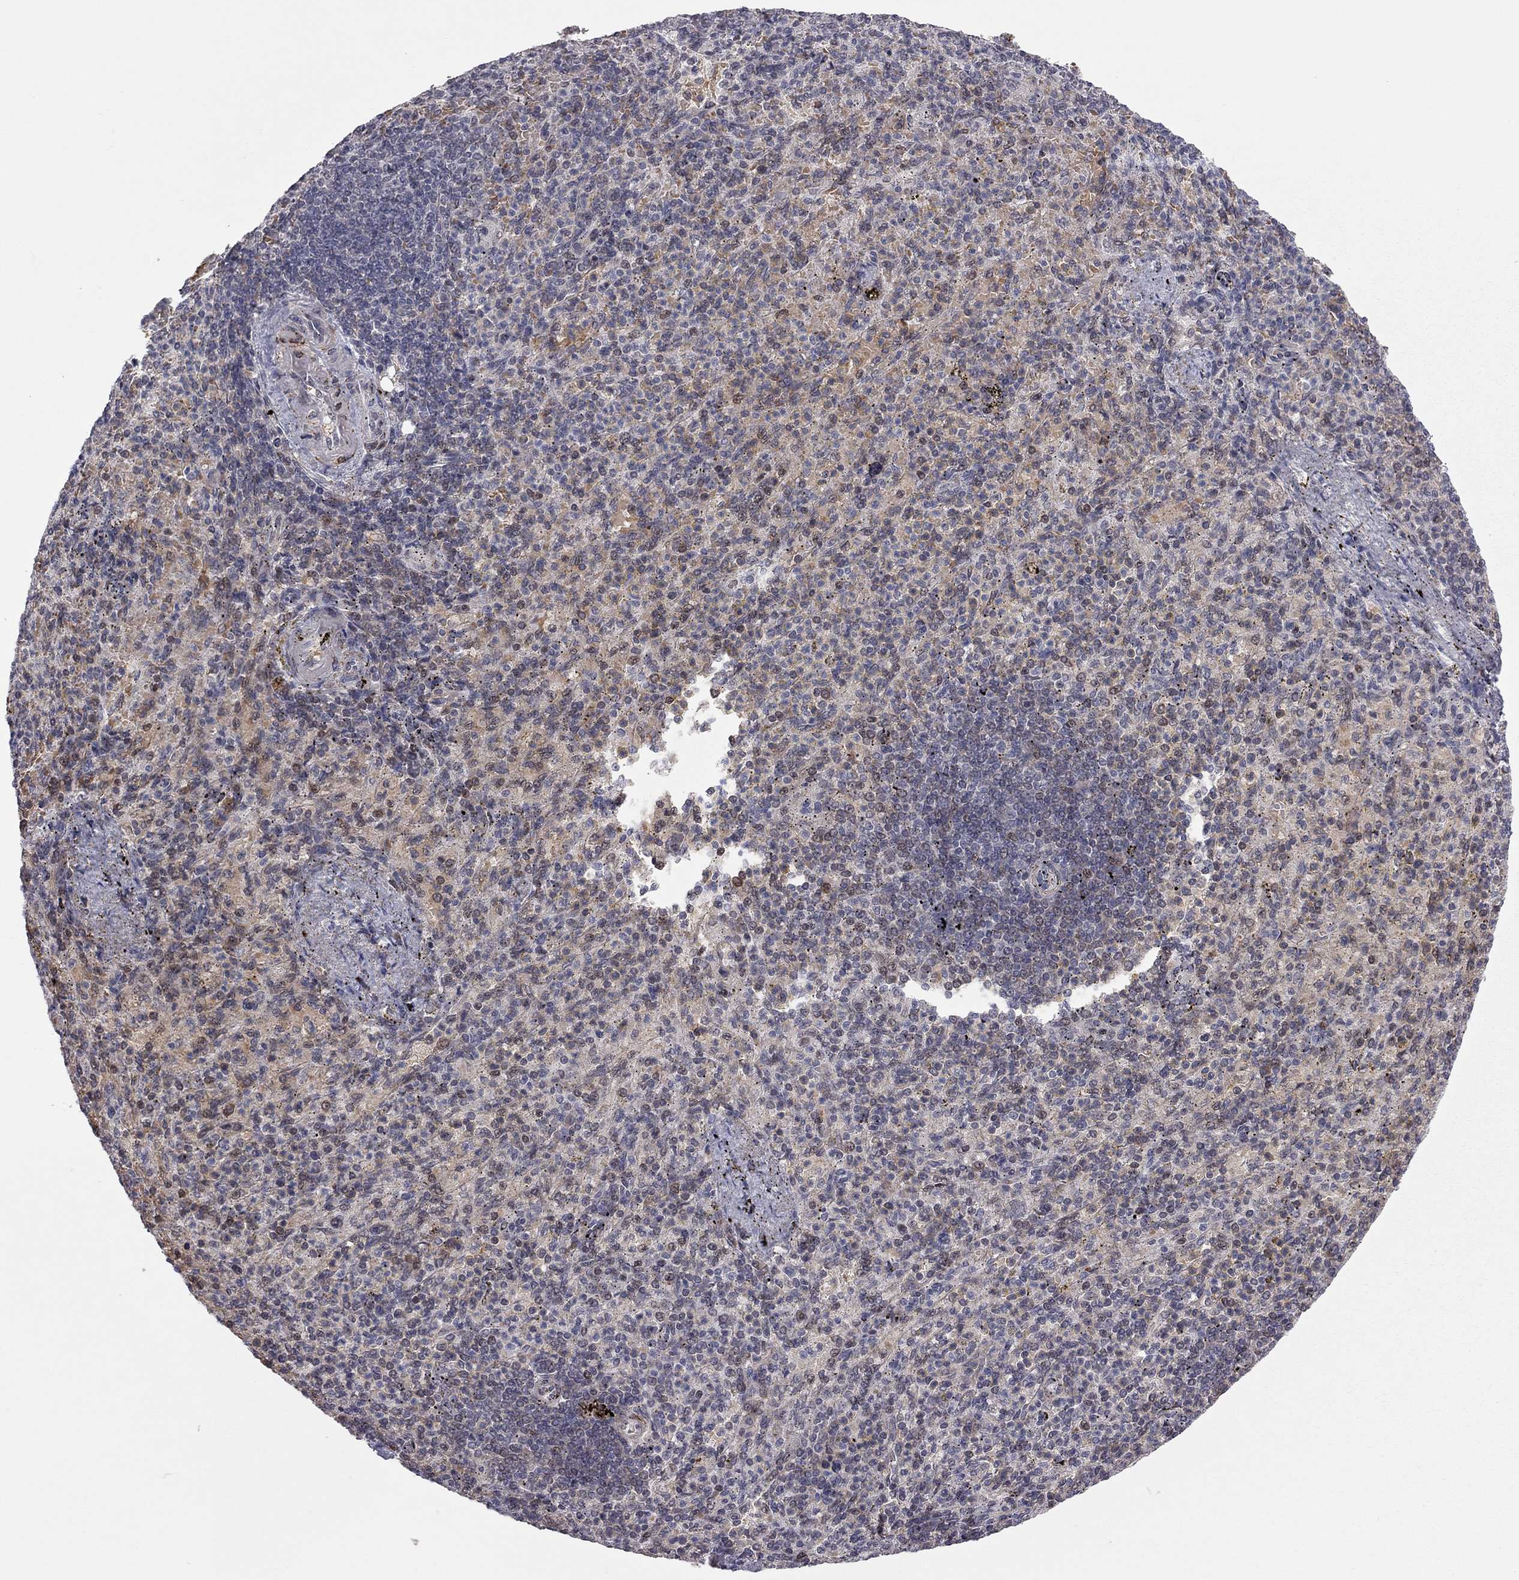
{"staining": {"intensity": "moderate", "quantity": "<25%", "location": "nuclear"}, "tissue": "spleen", "cell_type": "Cells in red pulp", "image_type": "normal", "snomed": [{"axis": "morphology", "description": "Normal tissue, NOS"}, {"axis": "topography", "description": "Spleen"}], "caption": "A brown stain shows moderate nuclear expression of a protein in cells in red pulp of normal spleen. The protein of interest is stained brown, and the nuclei are stained in blue (DAB IHC with brightfield microscopy, high magnification).", "gene": "MC3R", "patient": {"sex": "female", "age": 74}}